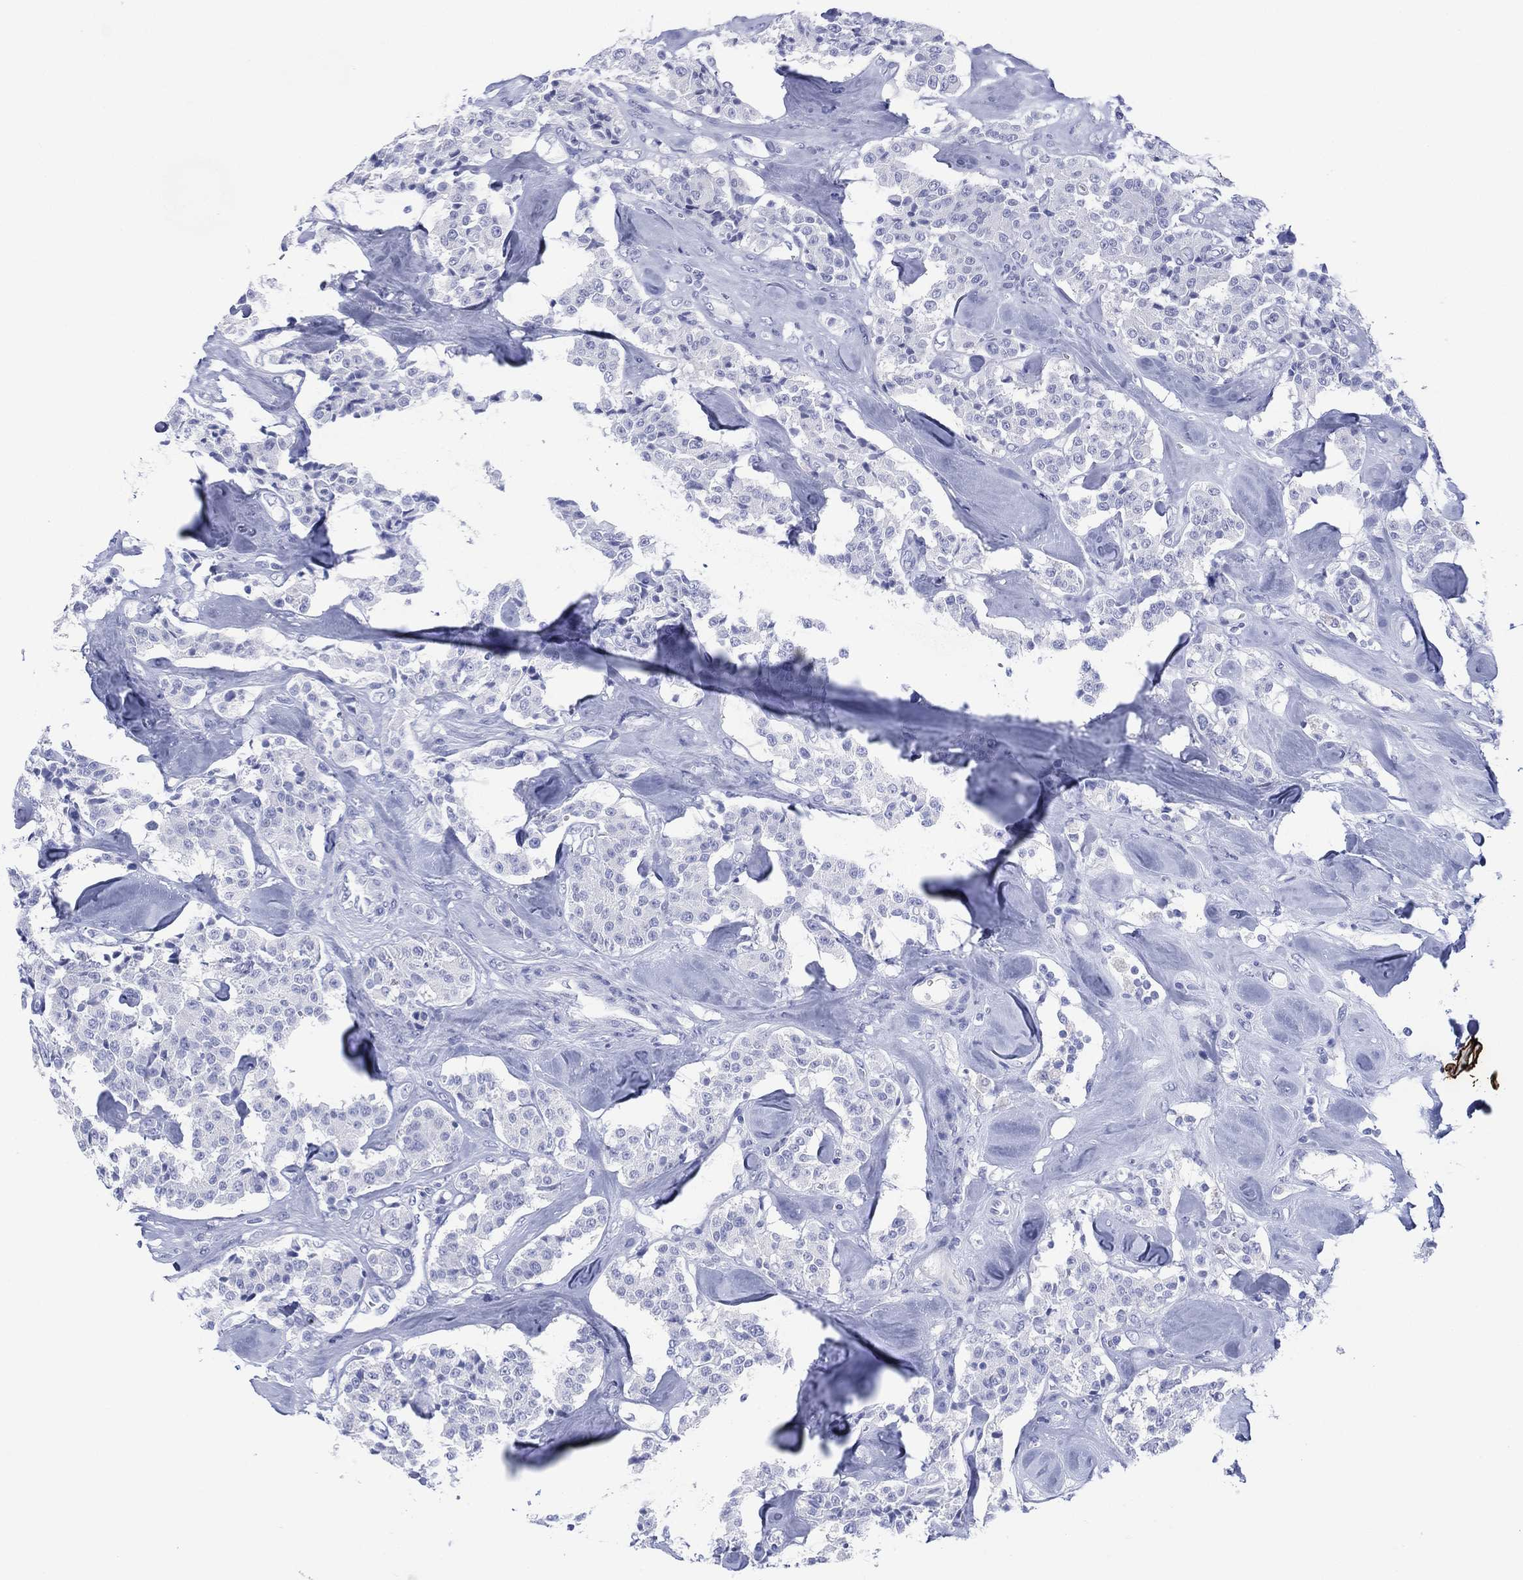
{"staining": {"intensity": "negative", "quantity": "none", "location": "none"}, "tissue": "carcinoid", "cell_type": "Tumor cells", "image_type": "cancer", "snomed": [{"axis": "morphology", "description": "Carcinoid, malignant, NOS"}, {"axis": "topography", "description": "Pancreas"}], "caption": "This is a micrograph of immunohistochemistry (IHC) staining of carcinoid, which shows no positivity in tumor cells.", "gene": "DSG1", "patient": {"sex": "male", "age": 41}}